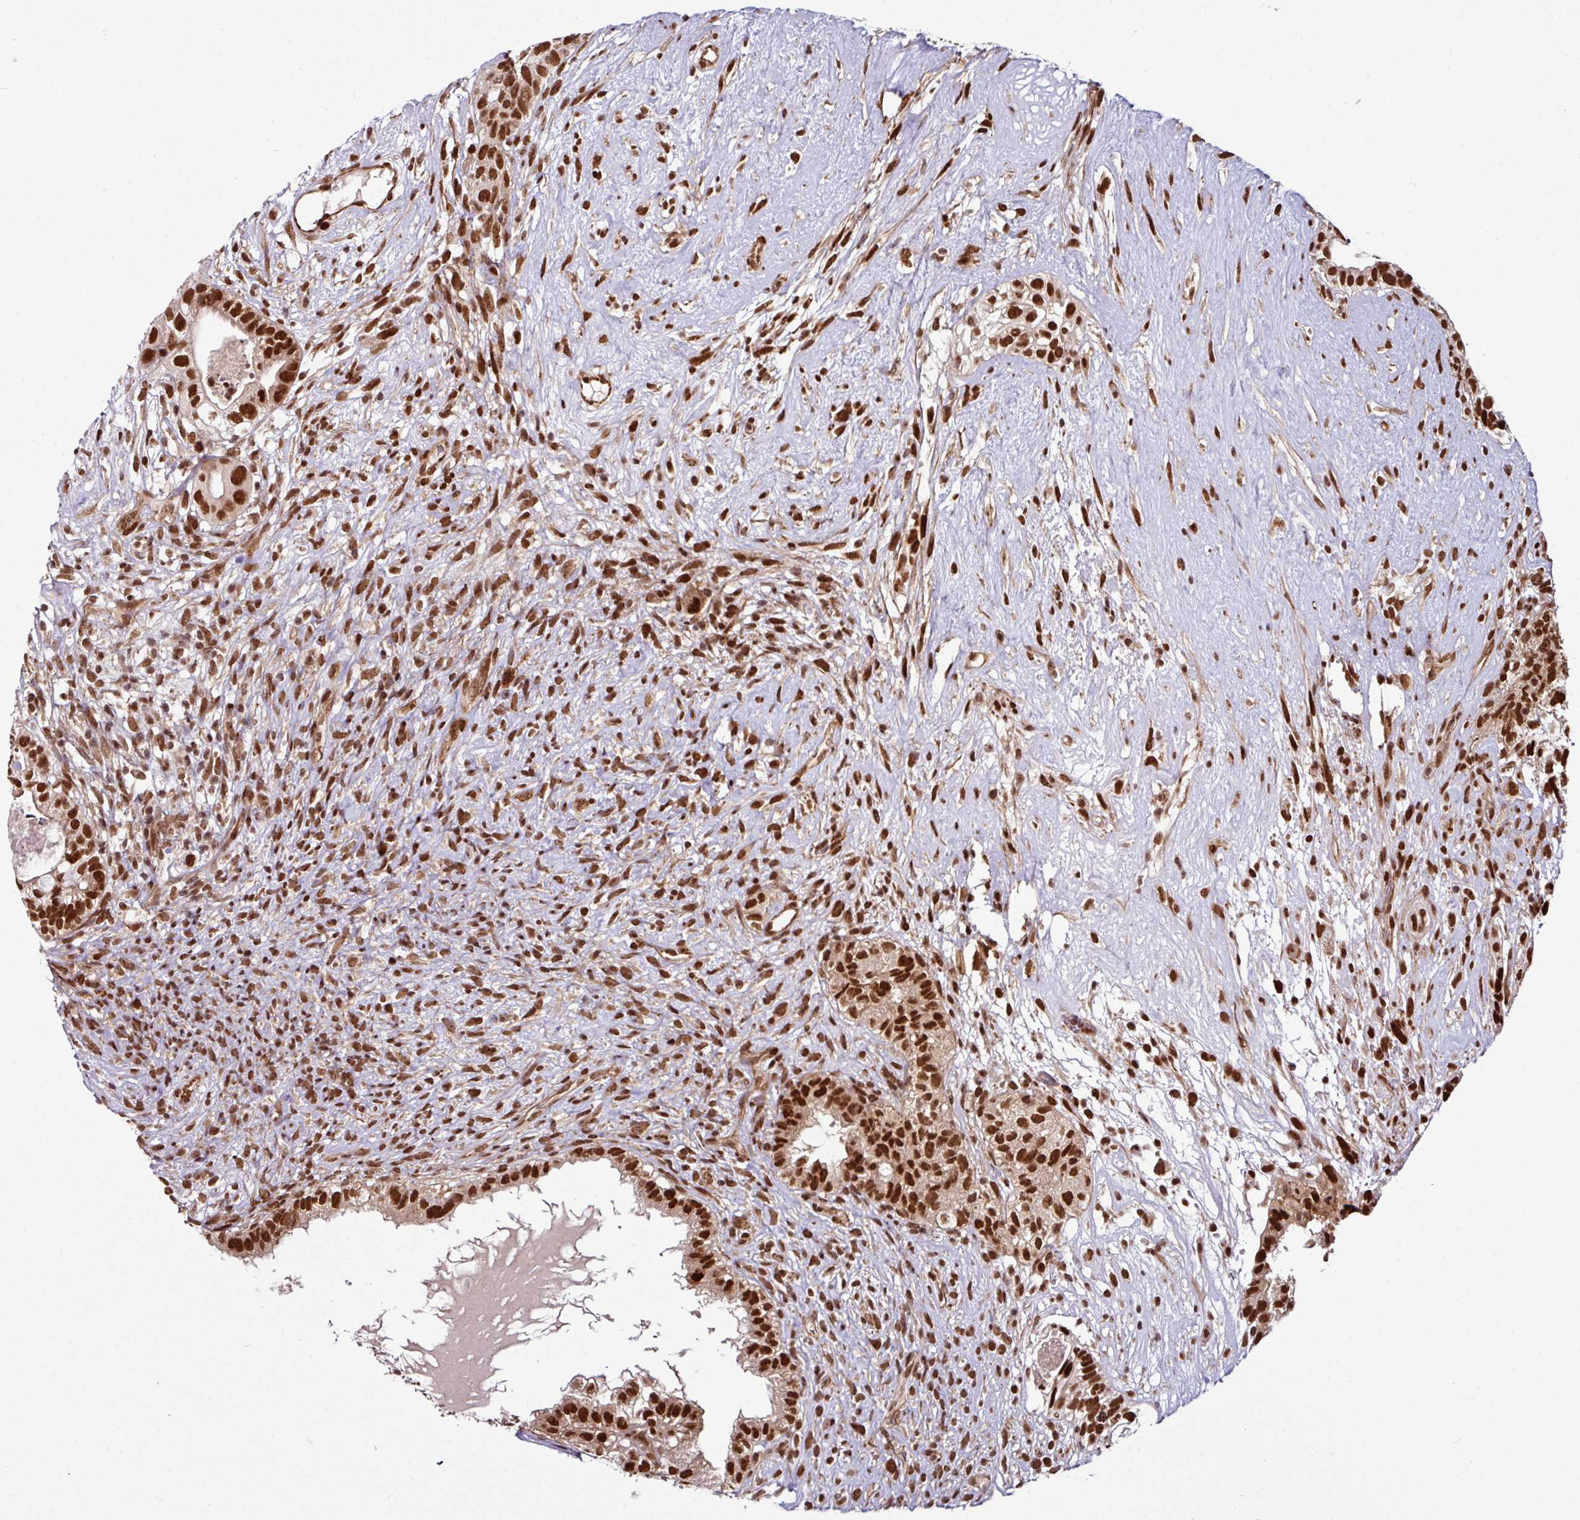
{"staining": {"intensity": "strong", "quantity": ">75%", "location": "nuclear"}, "tissue": "testis cancer", "cell_type": "Tumor cells", "image_type": "cancer", "snomed": [{"axis": "morphology", "description": "Seminoma, NOS"}, {"axis": "morphology", "description": "Carcinoma, Embryonal, NOS"}, {"axis": "topography", "description": "Testis"}], "caption": "There is high levels of strong nuclear expression in tumor cells of testis cancer, as demonstrated by immunohistochemical staining (brown color).", "gene": "MORF4L2", "patient": {"sex": "male", "age": 41}}